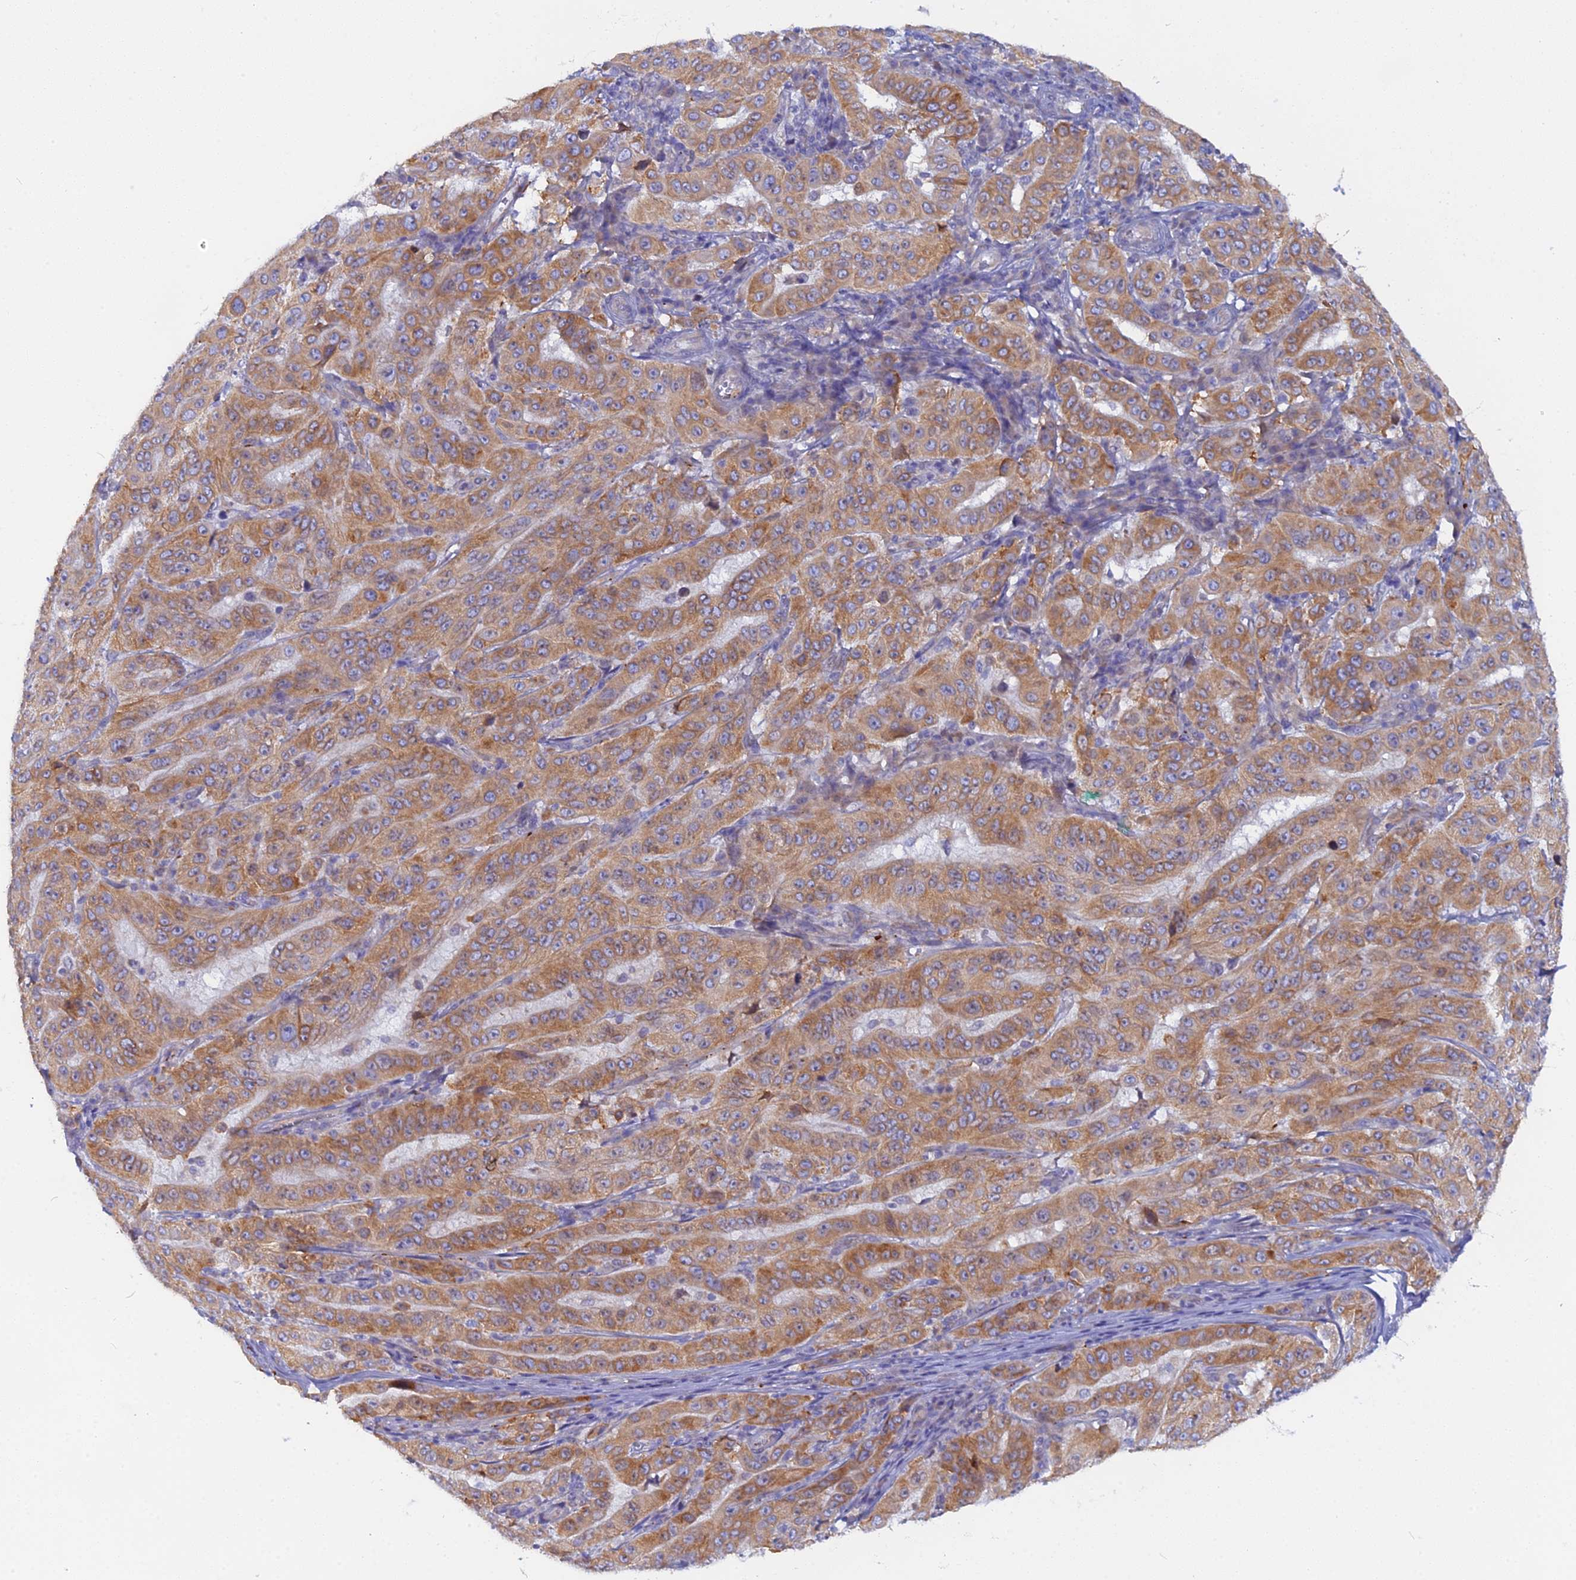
{"staining": {"intensity": "moderate", "quantity": ">75%", "location": "cytoplasmic/membranous"}, "tissue": "pancreatic cancer", "cell_type": "Tumor cells", "image_type": "cancer", "snomed": [{"axis": "morphology", "description": "Adenocarcinoma, NOS"}, {"axis": "topography", "description": "Pancreas"}], "caption": "DAB immunohistochemical staining of human pancreatic cancer (adenocarcinoma) reveals moderate cytoplasmic/membranous protein positivity in about >75% of tumor cells. (DAB (3,3'-diaminobenzidine) IHC with brightfield microscopy, high magnification).", "gene": "TLCD1", "patient": {"sex": "male", "age": 63}}